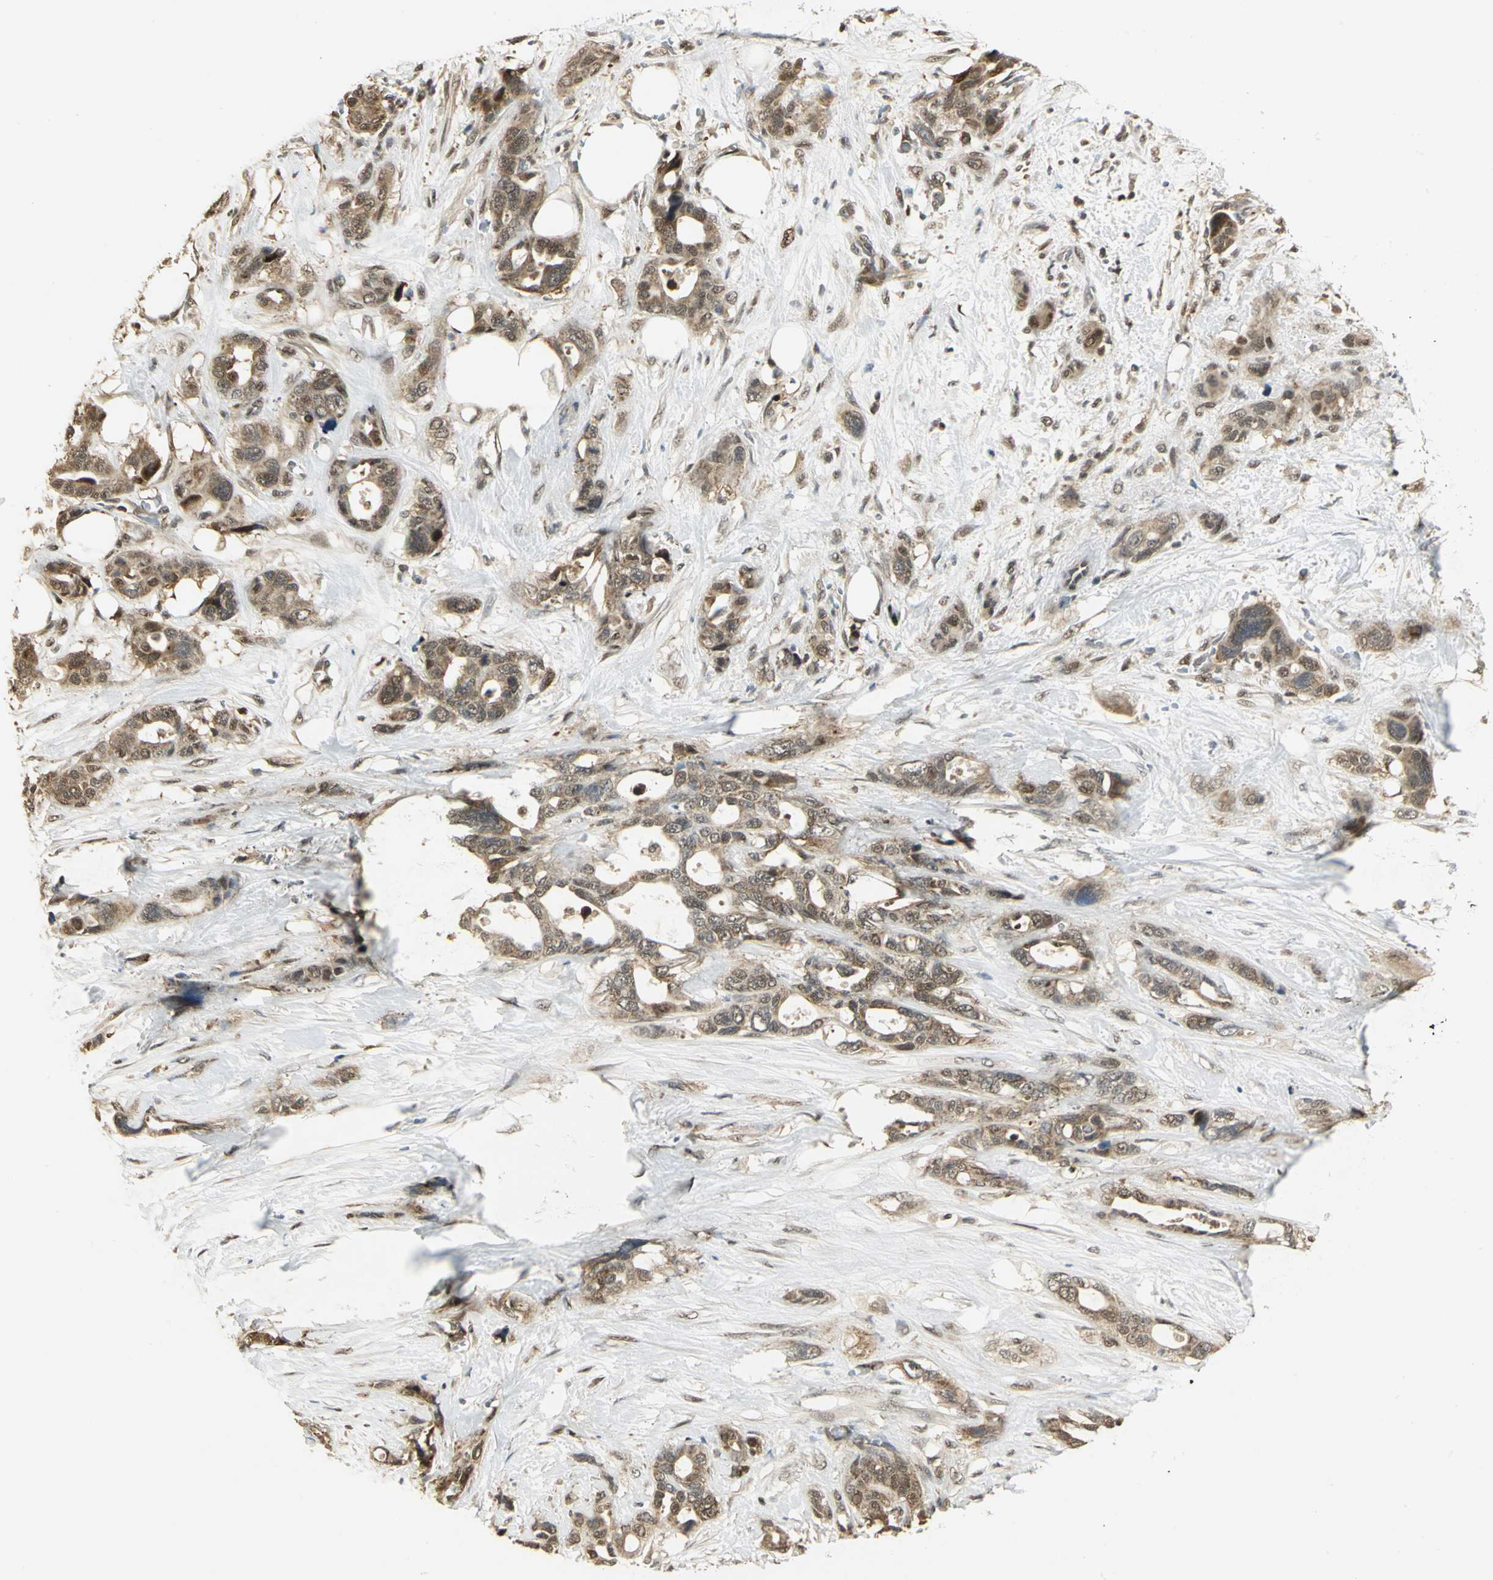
{"staining": {"intensity": "moderate", "quantity": ">75%", "location": "cytoplasmic/membranous,nuclear"}, "tissue": "pancreatic cancer", "cell_type": "Tumor cells", "image_type": "cancer", "snomed": [{"axis": "morphology", "description": "Adenocarcinoma, NOS"}, {"axis": "topography", "description": "Pancreas"}], "caption": "A medium amount of moderate cytoplasmic/membranous and nuclear staining is seen in approximately >75% of tumor cells in pancreatic cancer (adenocarcinoma) tissue. (IHC, brightfield microscopy, high magnification).", "gene": "PSMC4", "patient": {"sex": "male", "age": 46}}